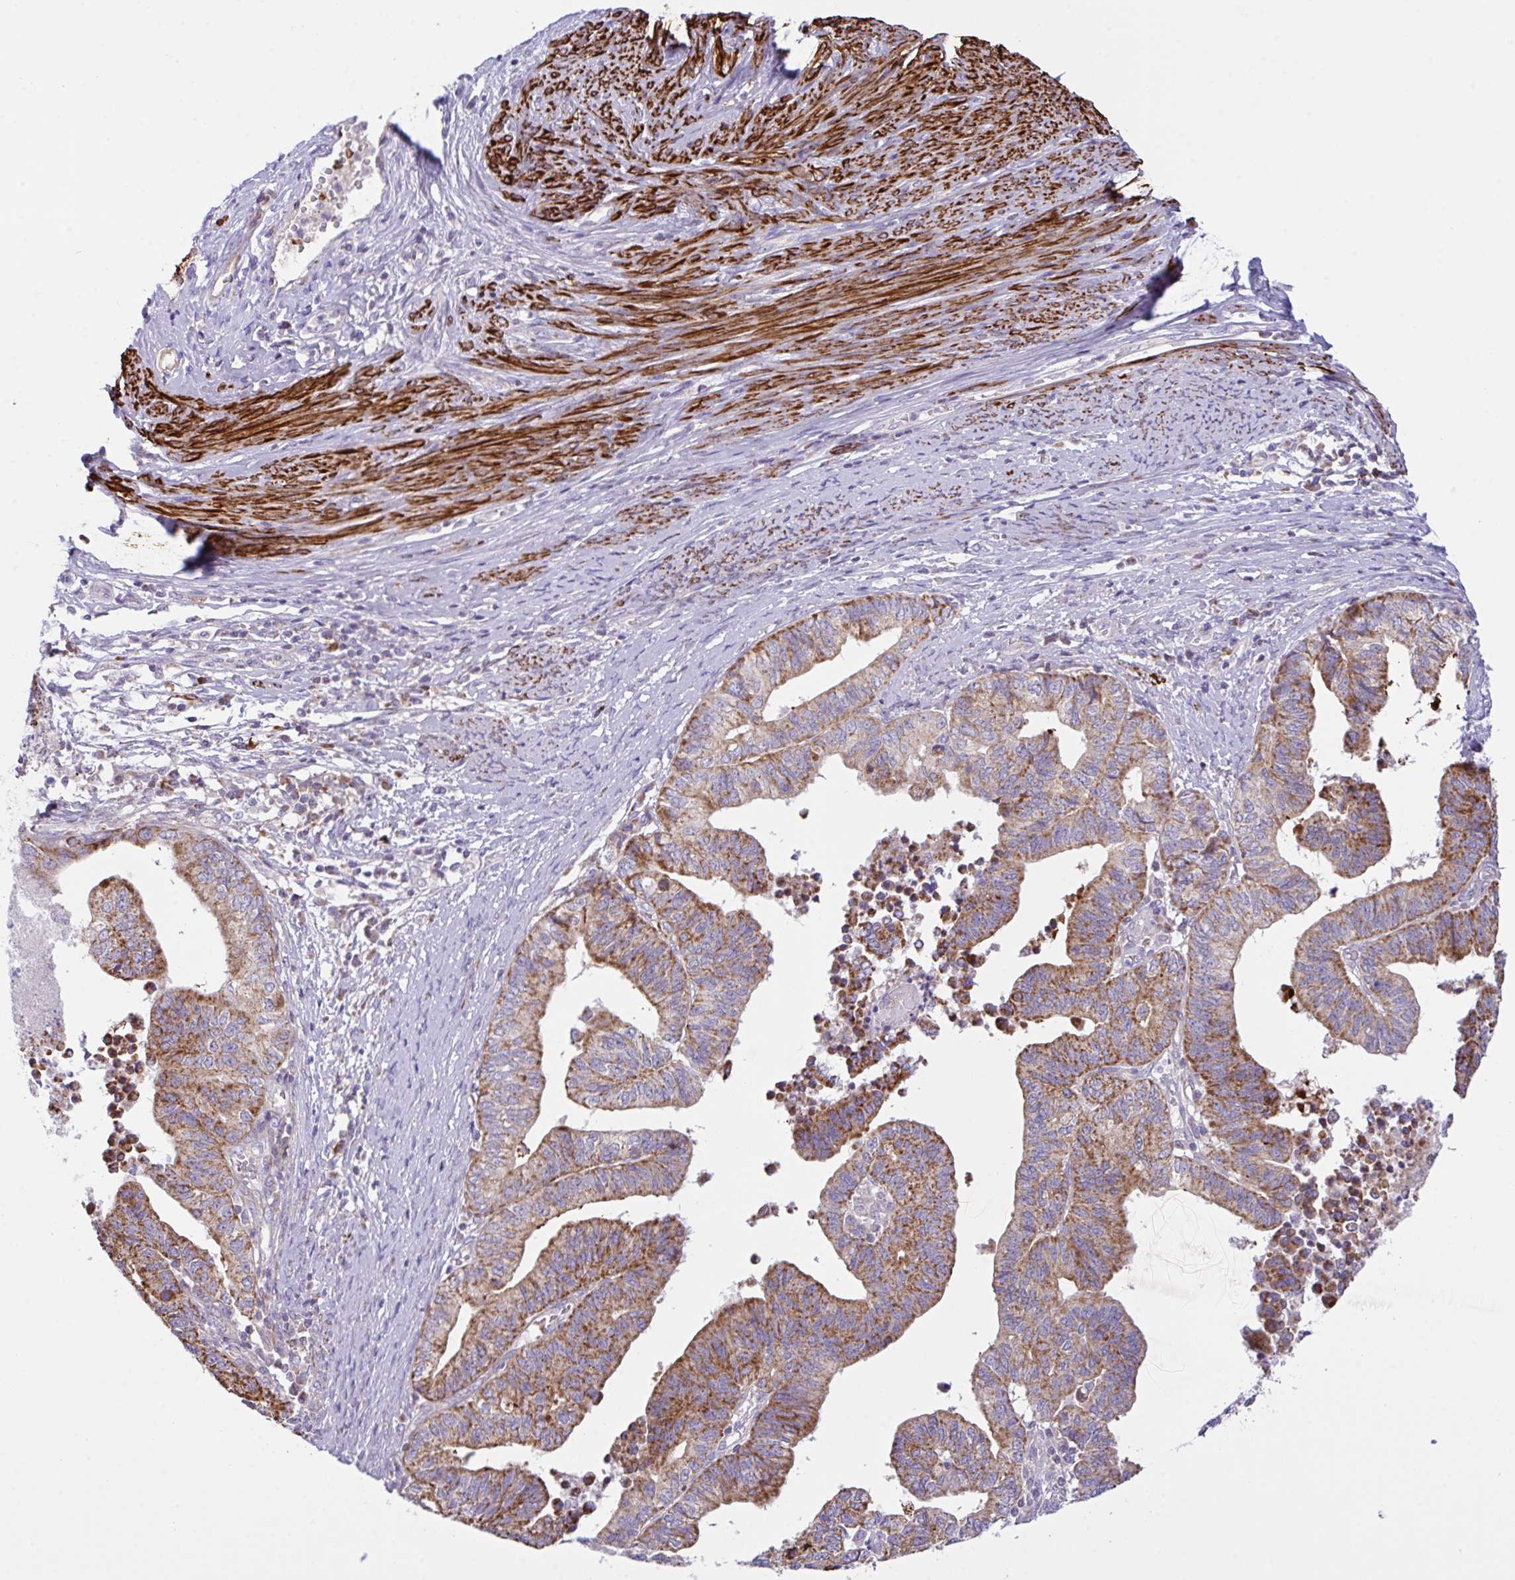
{"staining": {"intensity": "moderate", "quantity": ">75%", "location": "cytoplasmic/membranous"}, "tissue": "endometrial cancer", "cell_type": "Tumor cells", "image_type": "cancer", "snomed": [{"axis": "morphology", "description": "Adenocarcinoma, NOS"}, {"axis": "topography", "description": "Endometrium"}], "caption": "Protein staining shows moderate cytoplasmic/membranous expression in approximately >75% of tumor cells in endometrial cancer.", "gene": "CHDH", "patient": {"sex": "female", "age": 65}}